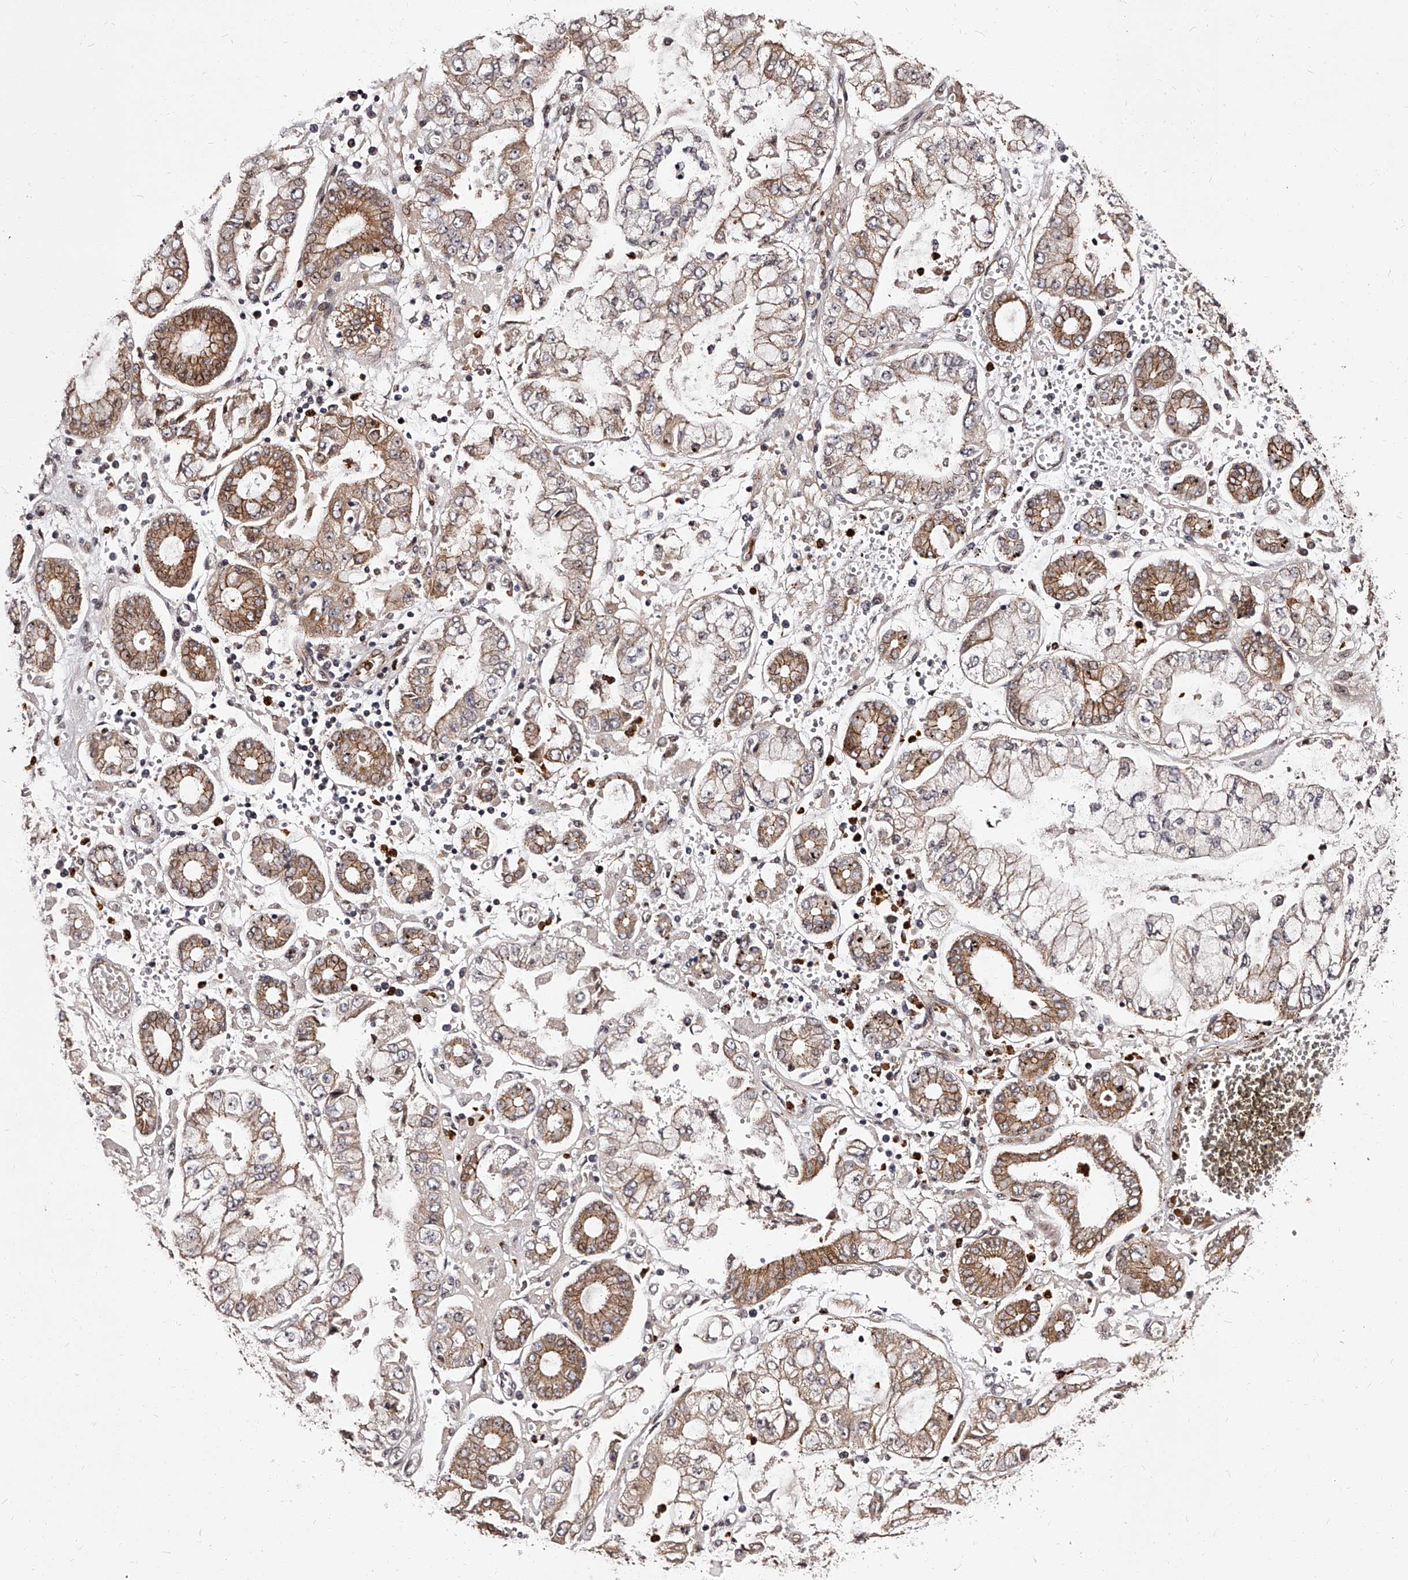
{"staining": {"intensity": "moderate", "quantity": "25%-75%", "location": "cytoplasmic/membranous"}, "tissue": "stomach cancer", "cell_type": "Tumor cells", "image_type": "cancer", "snomed": [{"axis": "morphology", "description": "Adenocarcinoma, NOS"}, {"axis": "topography", "description": "Stomach"}], "caption": "A histopathology image showing moderate cytoplasmic/membranous staining in approximately 25%-75% of tumor cells in stomach cancer (adenocarcinoma), as visualized by brown immunohistochemical staining.", "gene": "RSC1A1", "patient": {"sex": "male", "age": 76}}